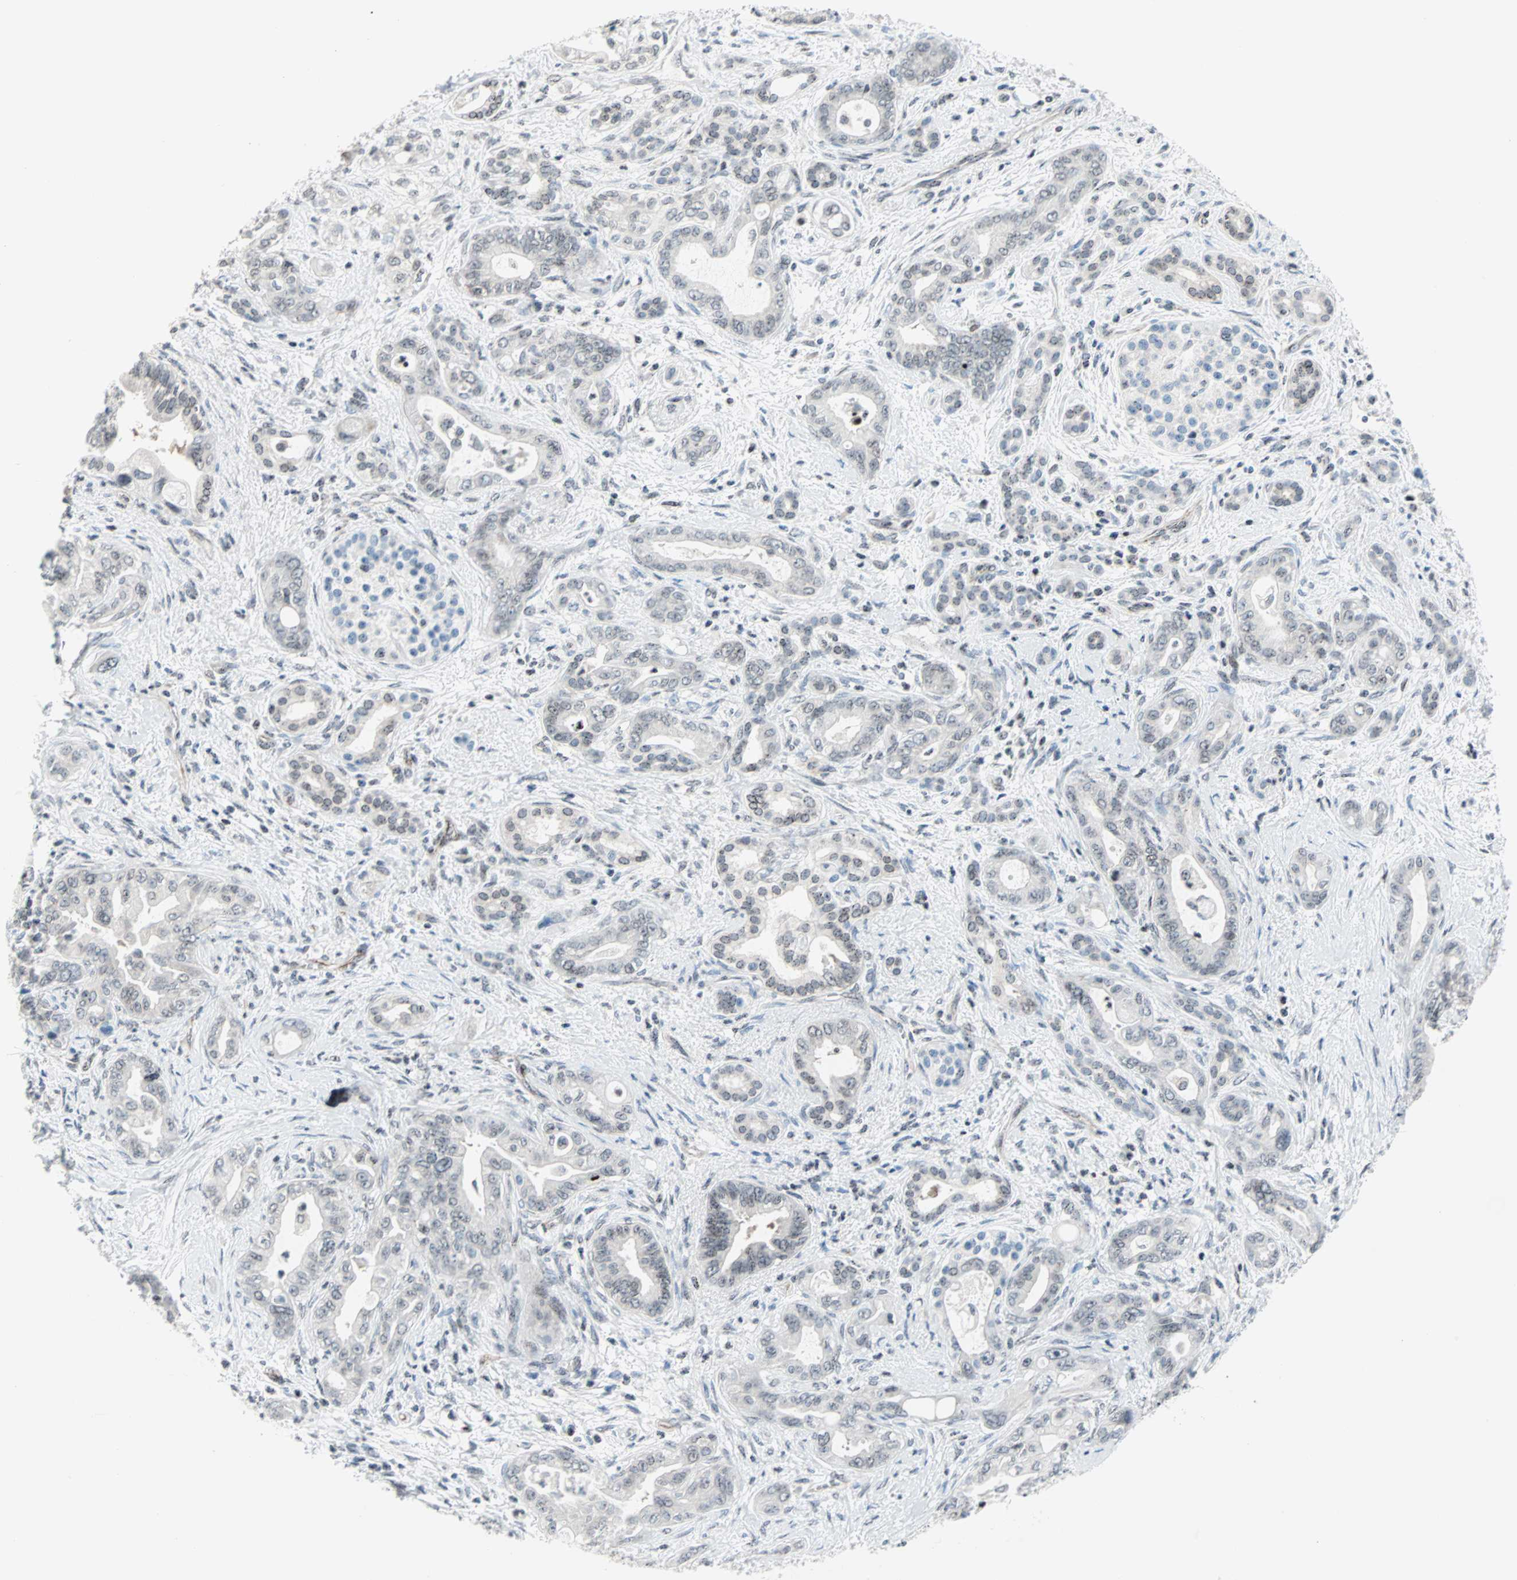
{"staining": {"intensity": "weak", "quantity": ">75%", "location": "nuclear"}, "tissue": "pancreatic cancer", "cell_type": "Tumor cells", "image_type": "cancer", "snomed": [{"axis": "morphology", "description": "Adenocarcinoma, NOS"}, {"axis": "topography", "description": "Pancreas"}], "caption": "A photomicrograph showing weak nuclear positivity in approximately >75% of tumor cells in adenocarcinoma (pancreatic), as visualized by brown immunohistochemical staining.", "gene": "CENPA", "patient": {"sex": "male", "age": 70}}